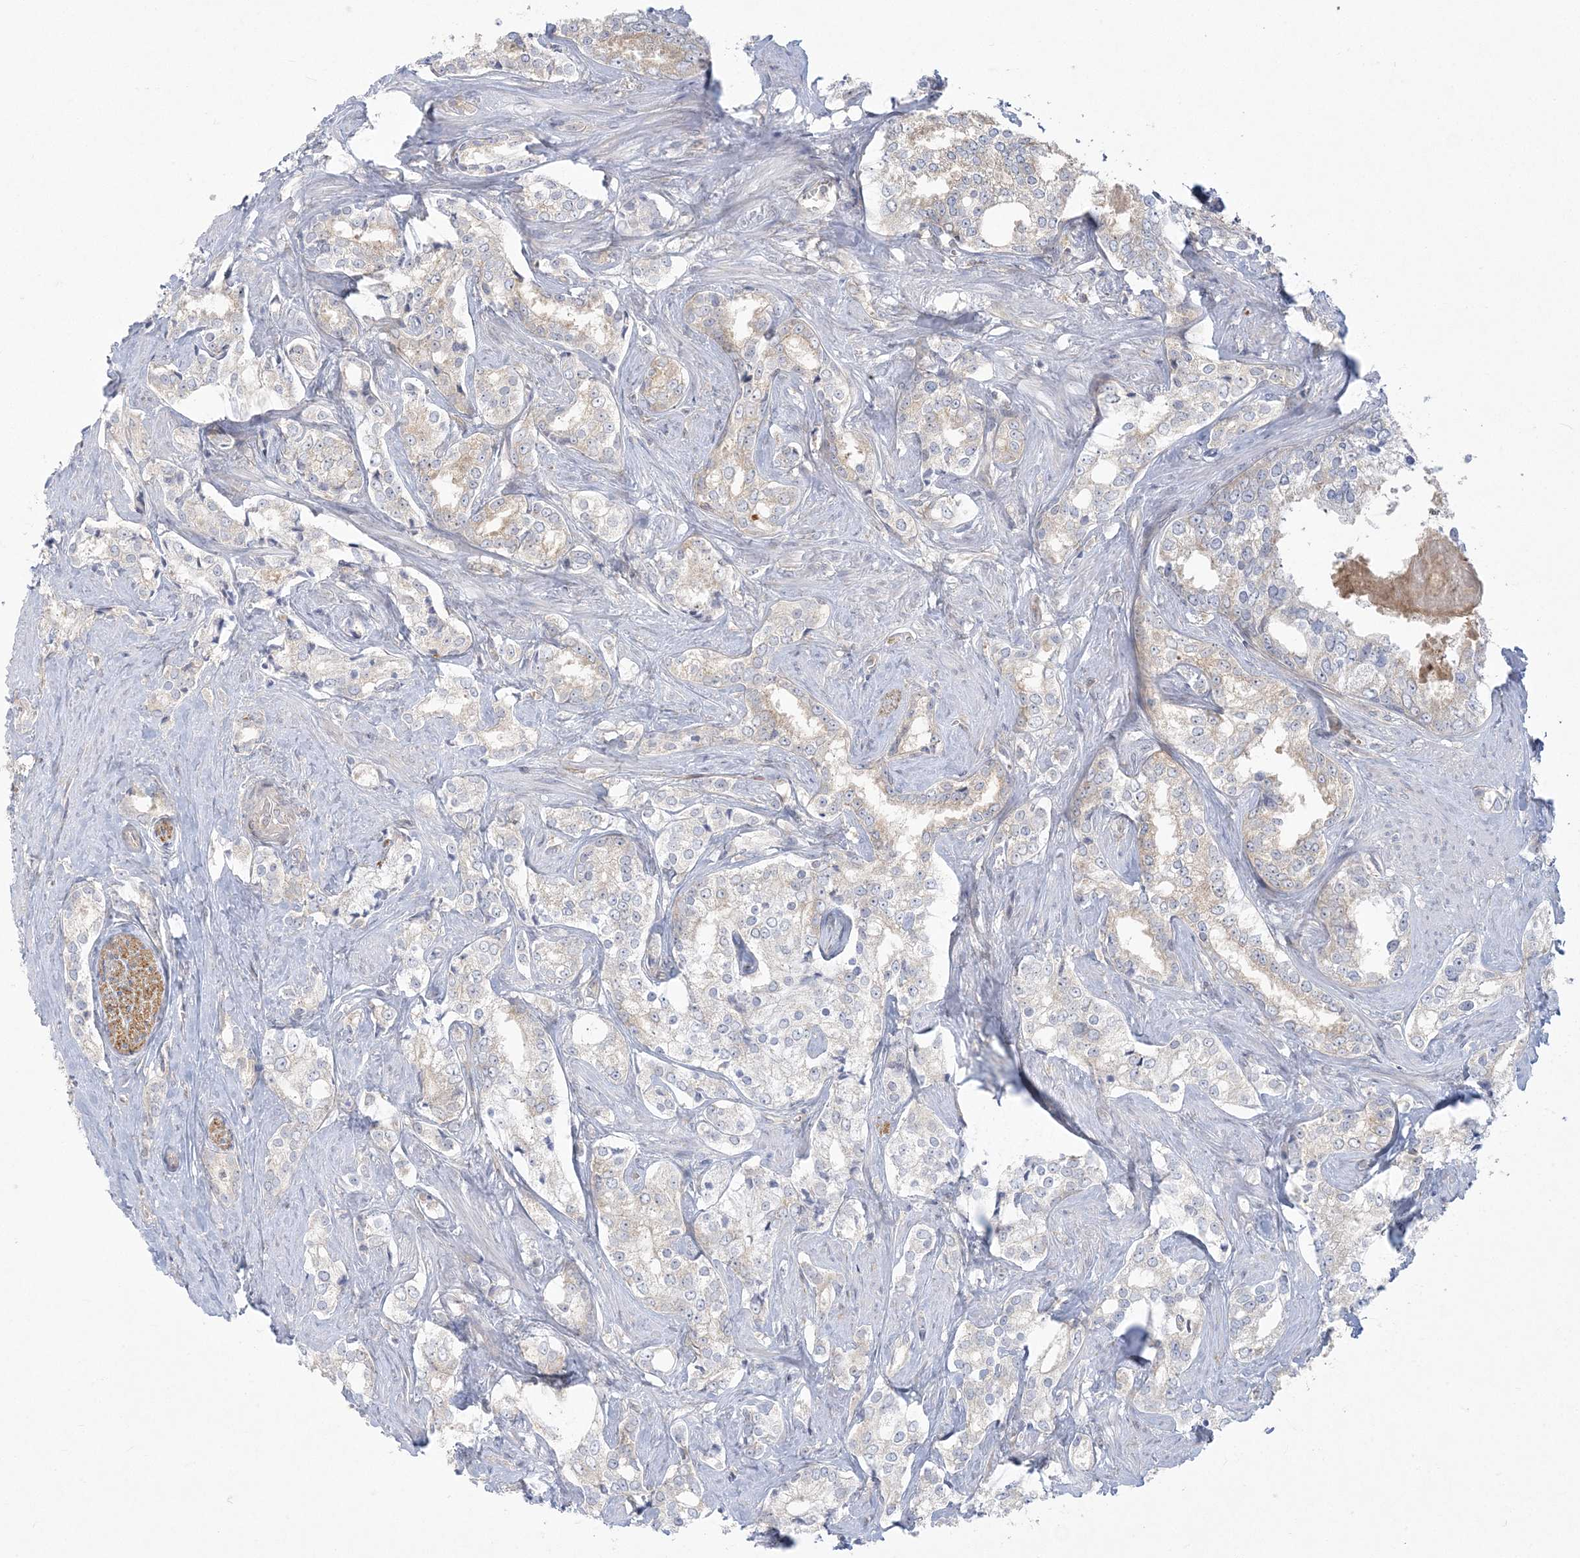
{"staining": {"intensity": "weak", "quantity": "<25%", "location": "cytoplasmic/membranous"}, "tissue": "prostate cancer", "cell_type": "Tumor cells", "image_type": "cancer", "snomed": [{"axis": "morphology", "description": "Adenocarcinoma, High grade"}, {"axis": "topography", "description": "Prostate"}], "caption": "The histopathology image reveals no significant positivity in tumor cells of prostate cancer.", "gene": "ZC3H6", "patient": {"sex": "male", "age": 66}}